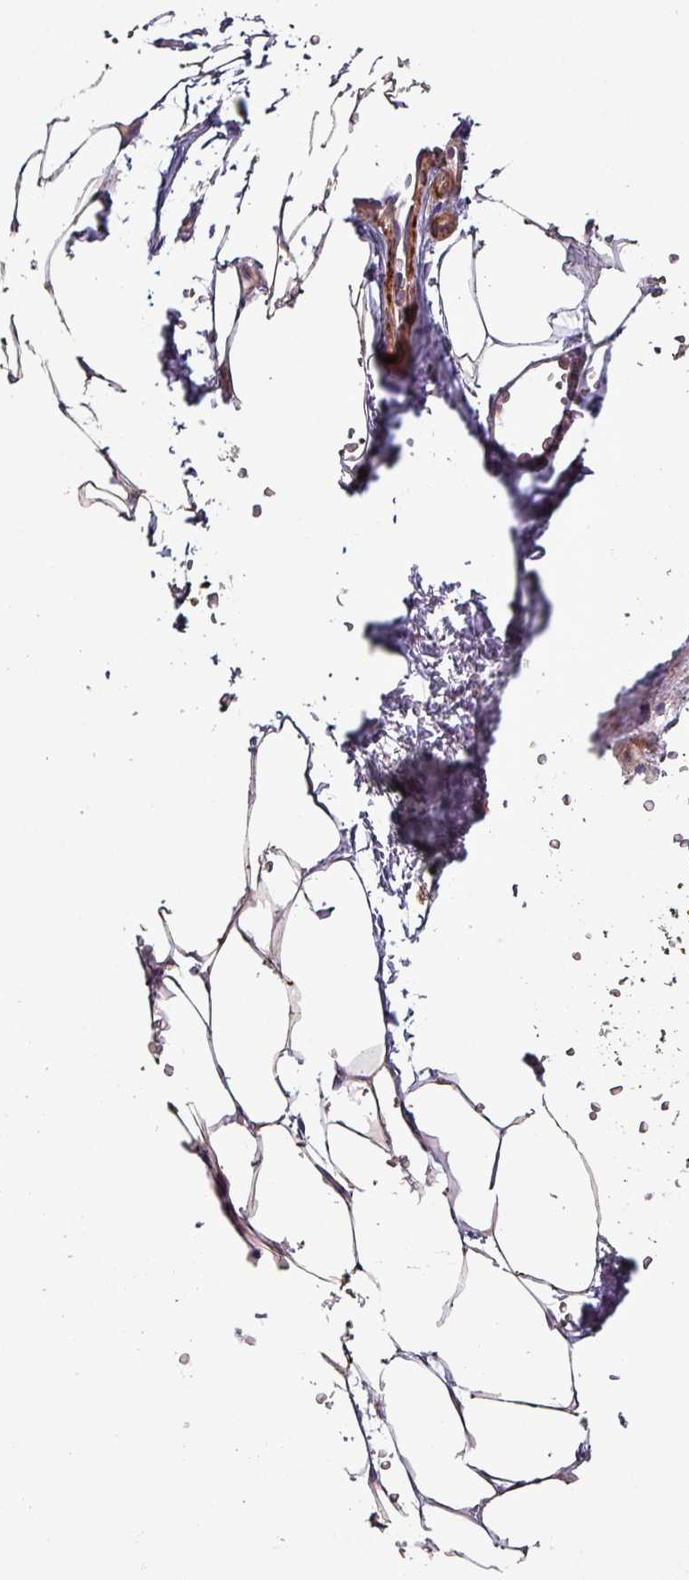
{"staining": {"intensity": "weak", "quantity": "<25%", "location": "cytoplasmic/membranous"}, "tissue": "adipose tissue", "cell_type": "Adipocytes", "image_type": "normal", "snomed": [{"axis": "morphology", "description": "Normal tissue, NOS"}, {"axis": "morphology", "description": "Adenocarcinoma, Low grade"}, {"axis": "topography", "description": "Prostate"}, {"axis": "topography", "description": "Peripheral nerve tissue"}], "caption": "This is an immunohistochemistry (IHC) photomicrograph of unremarkable human adipose tissue. There is no positivity in adipocytes.", "gene": "TPRA1", "patient": {"sex": "male", "age": 63}}